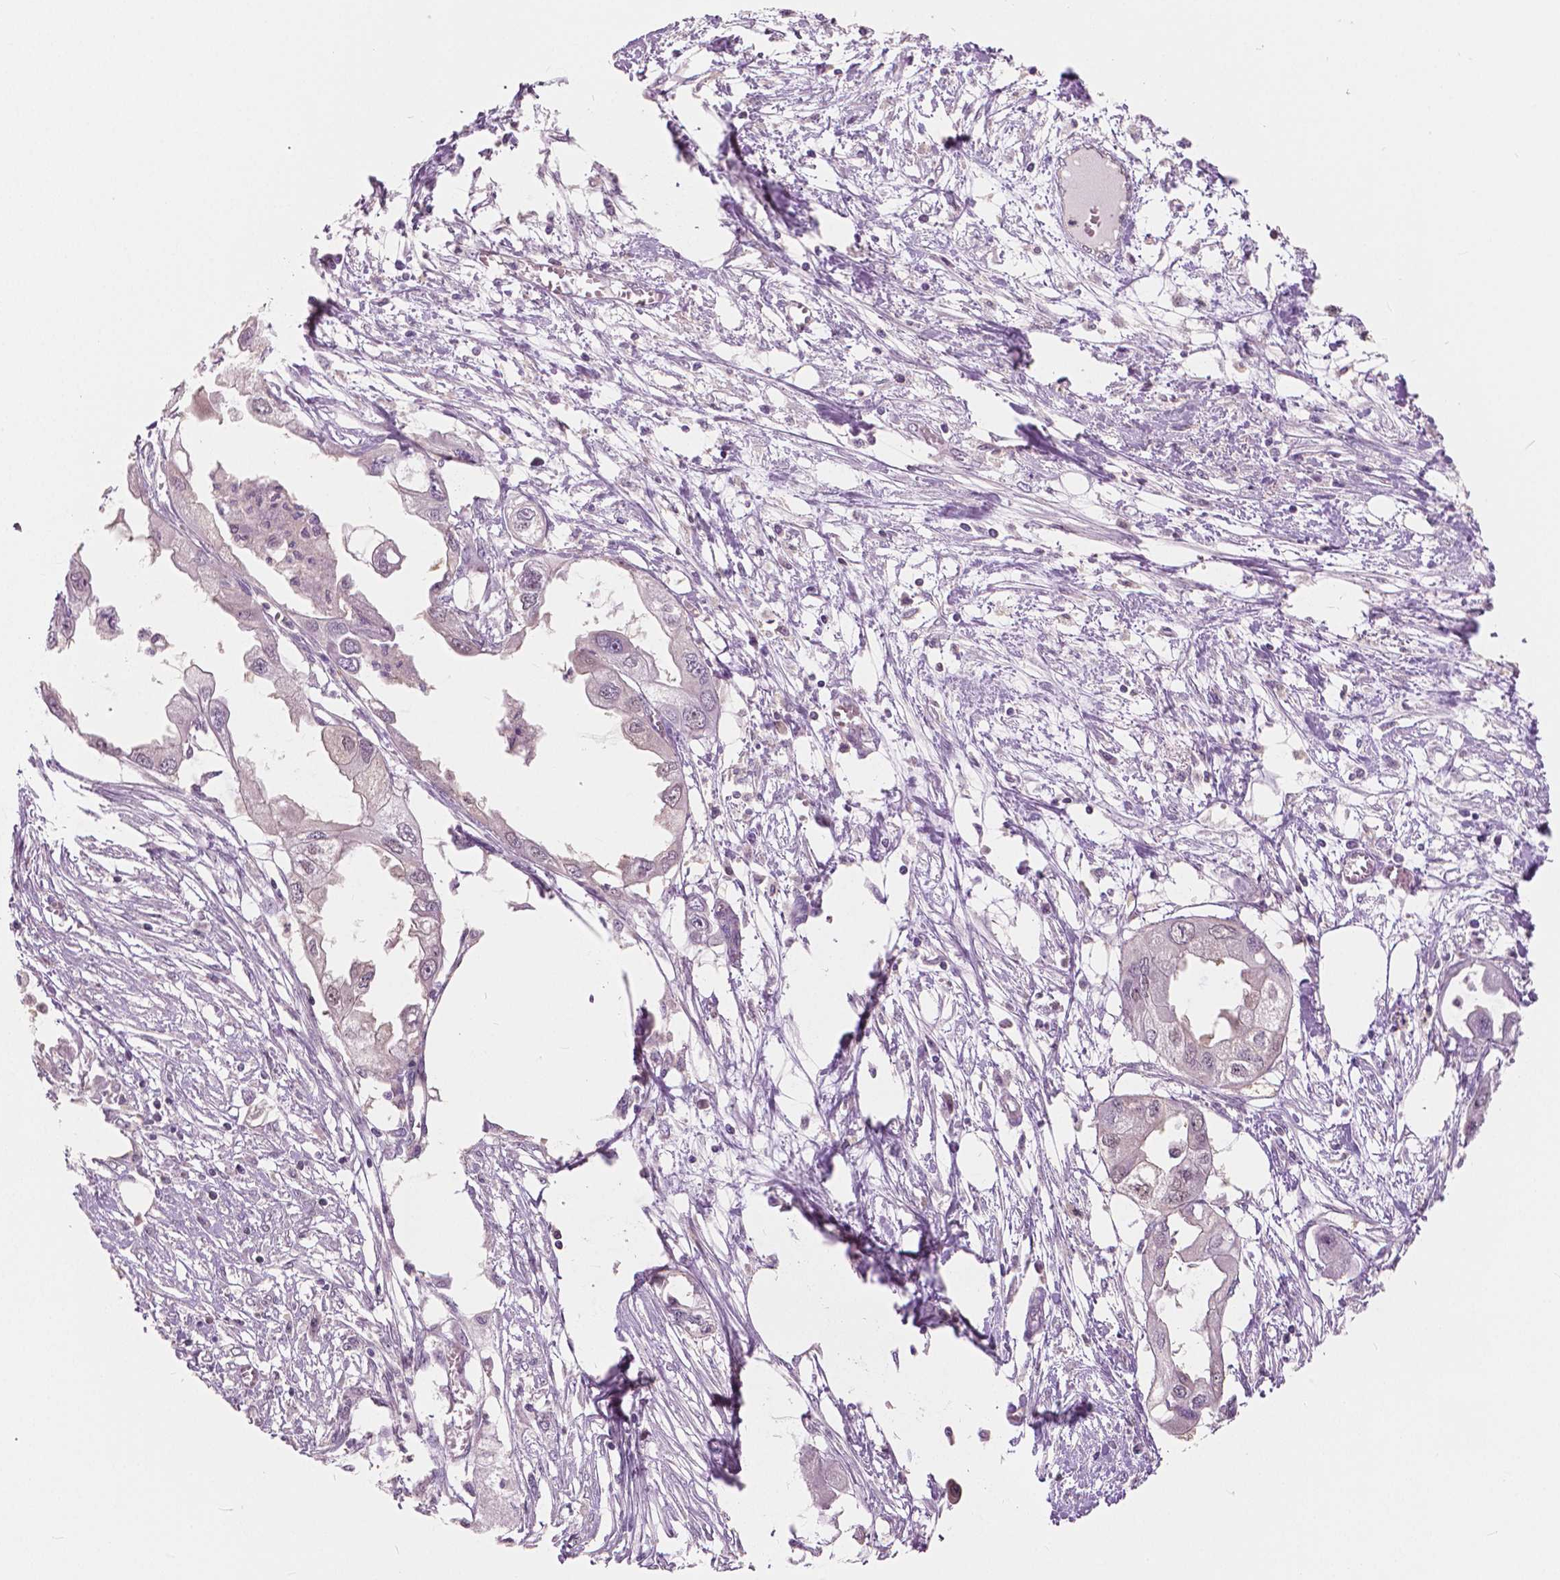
{"staining": {"intensity": "negative", "quantity": "none", "location": "none"}, "tissue": "endometrial cancer", "cell_type": "Tumor cells", "image_type": "cancer", "snomed": [{"axis": "morphology", "description": "Adenocarcinoma, NOS"}, {"axis": "morphology", "description": "Adenocarcinoma, metastatic, NOS"}, {"axis": "topography", "description": "Adipose tissue"}, {"axis": "topography", "description": "Endometrium"}], "caption": "A histopathology image of human endometrial cancer is negative for staining in tumor cells.", "gene": "TKFC", "patient": {"sex": "female", "age": 67}}